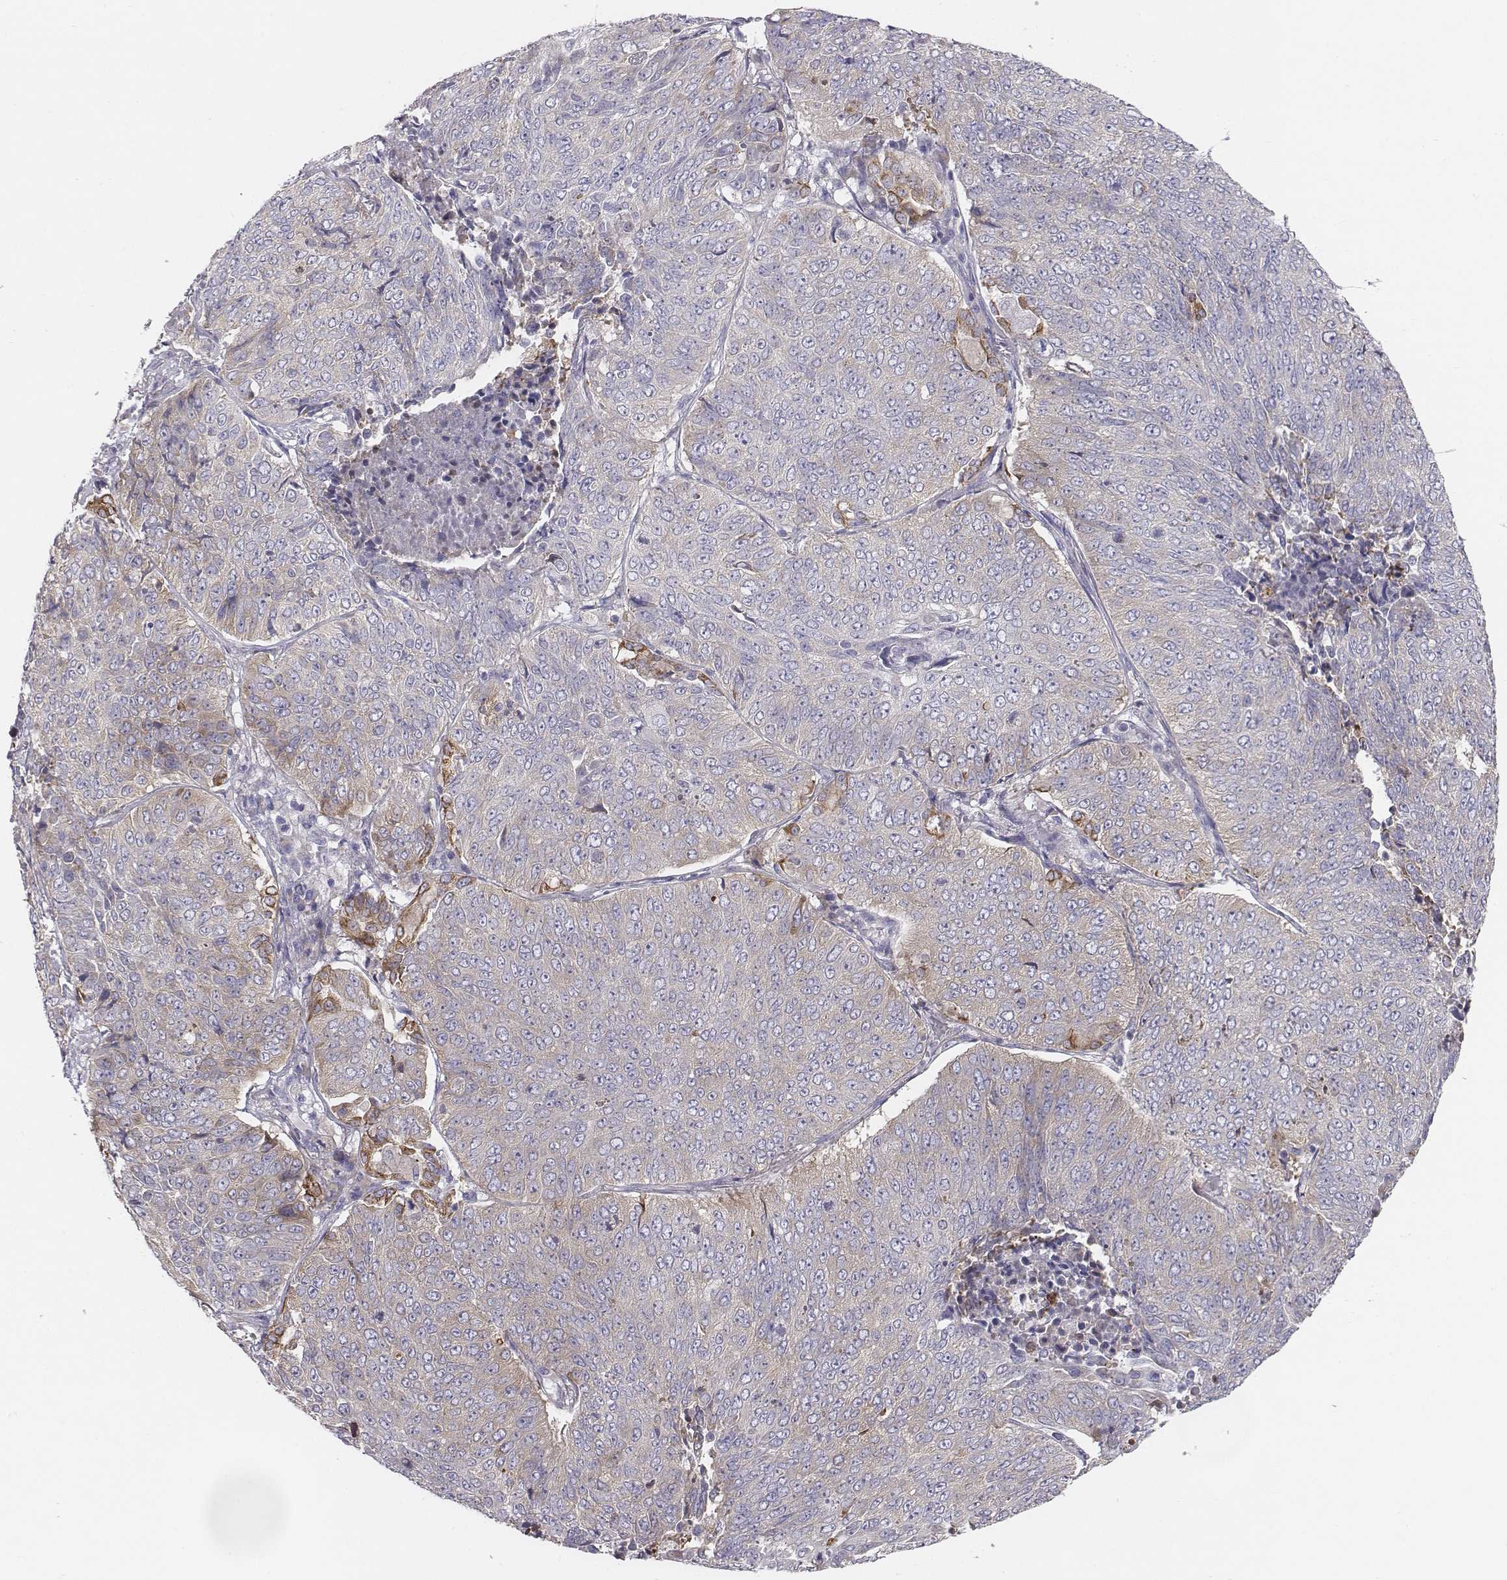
{"staining": {"intensity": "moderate", "quantity": "<25%", "location": "cytoplasmic/membranous"}, "tissue": "lung cancer", "cell_type": "Tumor cells", "image_type": "cancer", "snomed": [{"axis": "morphology", "description": "Normal tissue, NOS"}, {"axis": "morphology", "description": "Squamous cell carcinoma, NOS"}, {"axis": "topography", "description": "Bronchus"}, {"axis": "topography", "description": "Lung"}], "caption": "Human lung cancer (squamous cell carcinoma) stained for a protein (brown) displays moderate cytoplasmic/membranous positive positivity in about <25% of tumor cells.", "gene": "CHST14", "patient": {"sex": "male", "age": 64}}